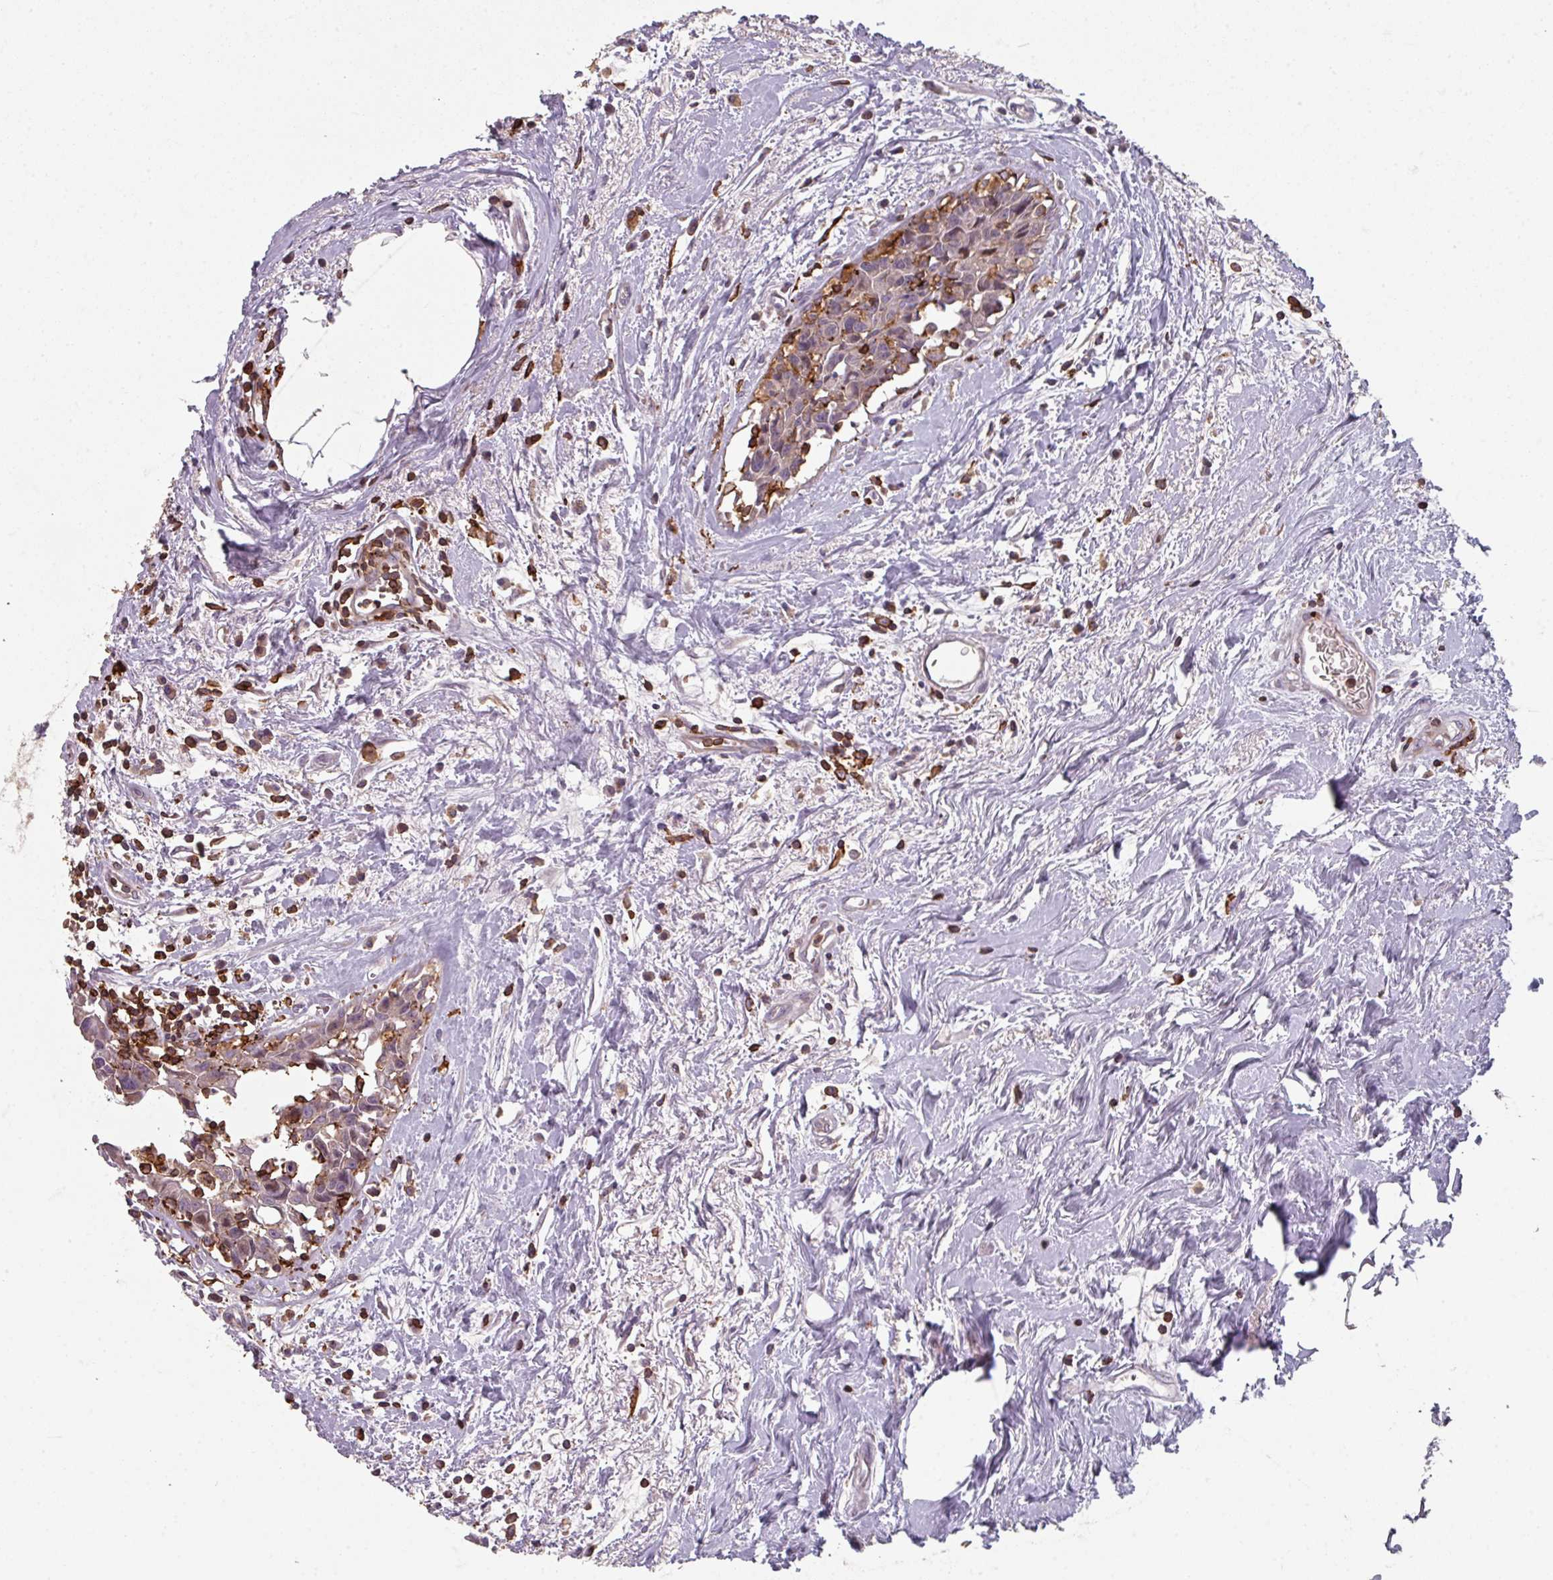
{"staining": {"intensity": "negative", "quantity": "none", "location": "none"}, "tissue": "breast cancer", "cell_type": "Tumor cells", "image_type": "cancer", "snomed": [{"axis": "morphology", "description": "Carcinoma, NOS"}, {"axis": "topography", "description": "Breast"}], "caption": "High power microscopy photomicrograph of an immunohistochemistry (IHC) photomicrograph of carcinoma (breast), revealing no significant positivity in tumor cells.", "gene": "NEDD9", "patient": {"sex": "female", "age": 60}}